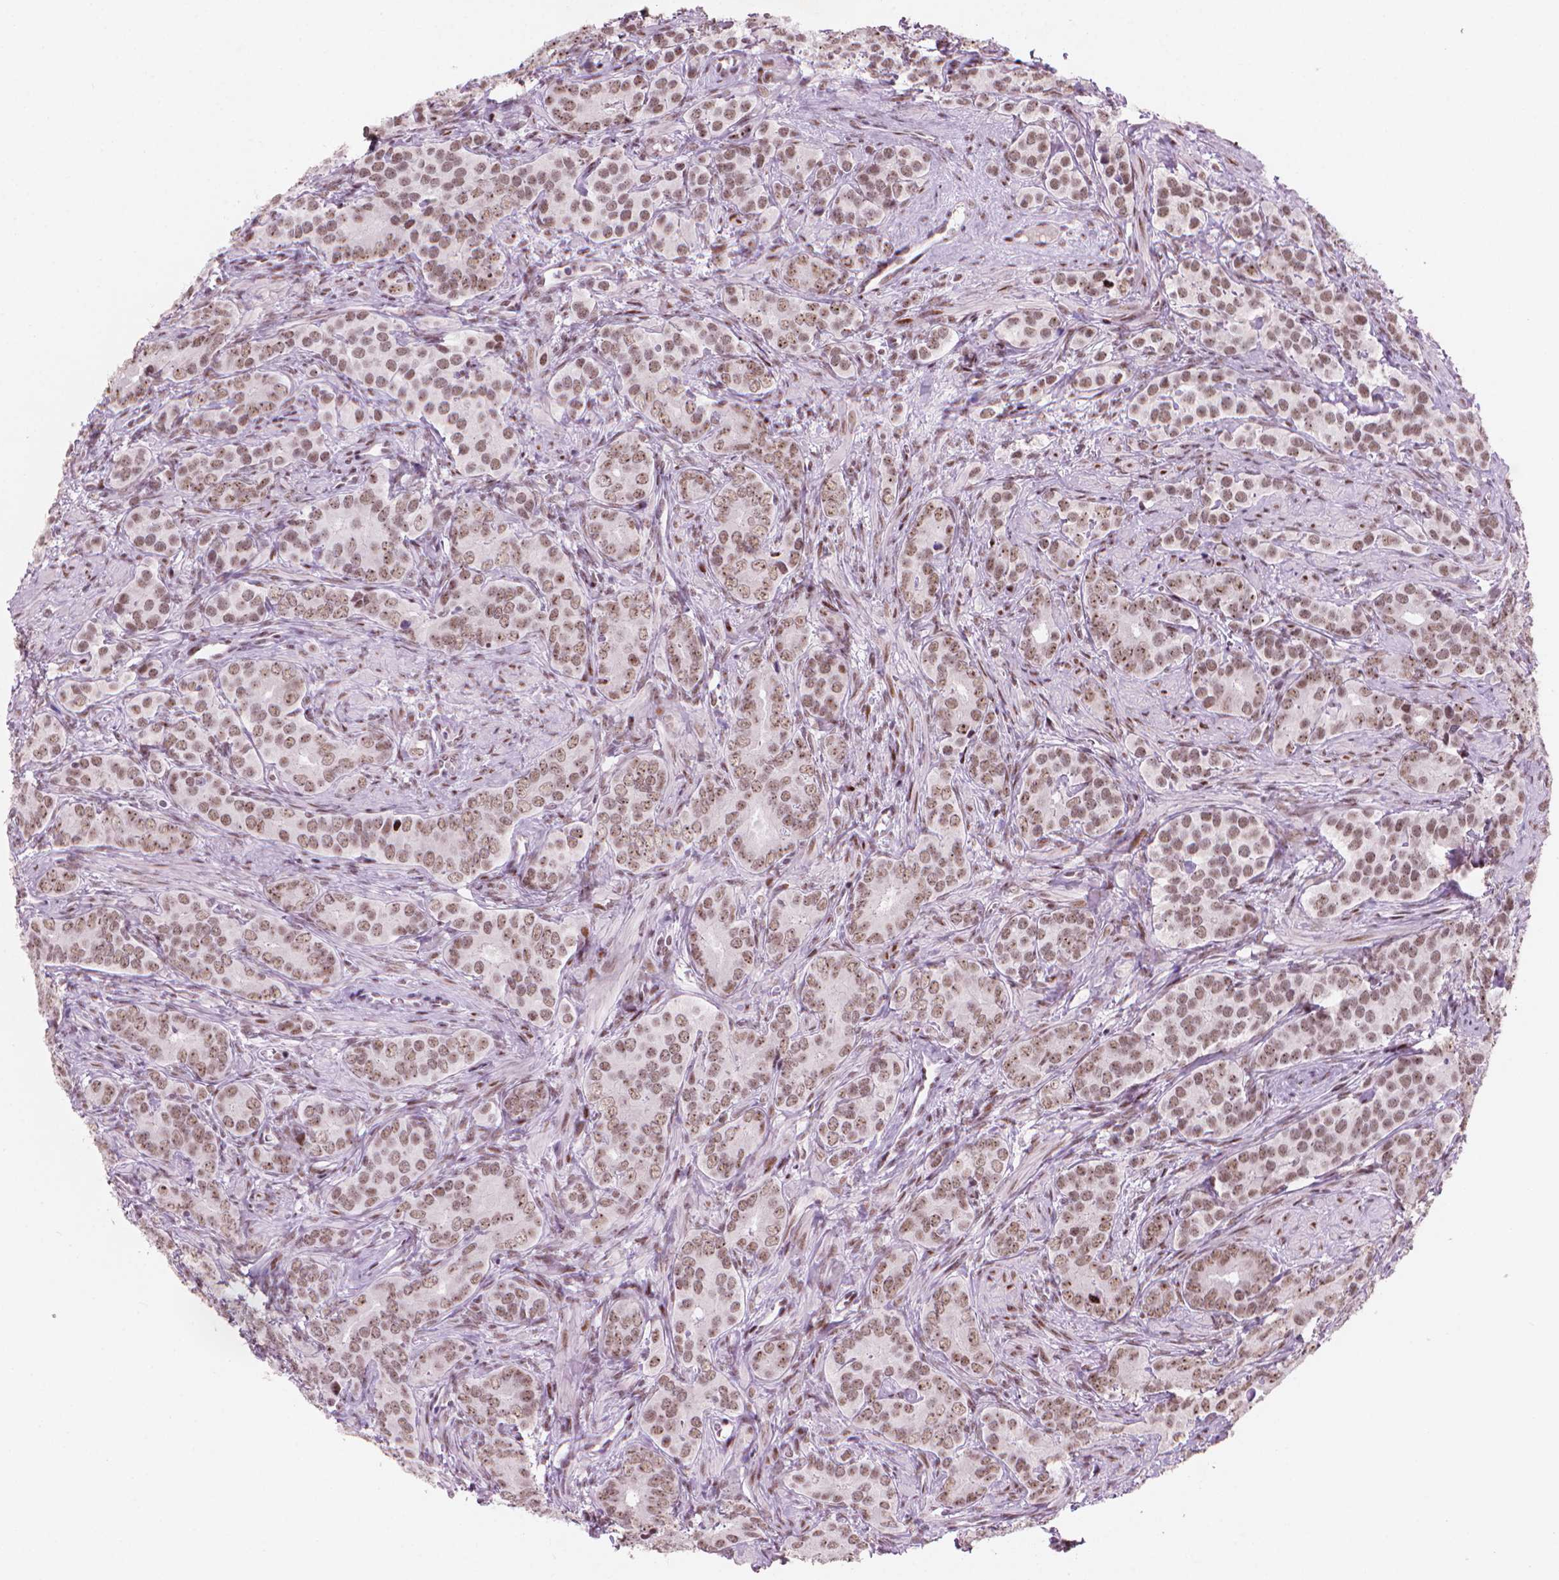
{"staining": {"intensity": "moderate", "quantity": ">75%", "location": "nuclear"}, "tissue": "prostate cancer", "cell_type": "Tumor cells", "image_type": "cancer", "snomed": [{"axis": "morphology", "description": "Adenocarcinoma, High grade"}, {"axis": "topography", "description": "Prostate"}], "caption": "Immunohistochemical staining of high-grade adenocarcinoma (prostate) reveals medium levels of moderate nuclear protein positivity in about >75% of tumor cells.", "gene": "HES7", "patient": {"sex": "male", "age": 84}}